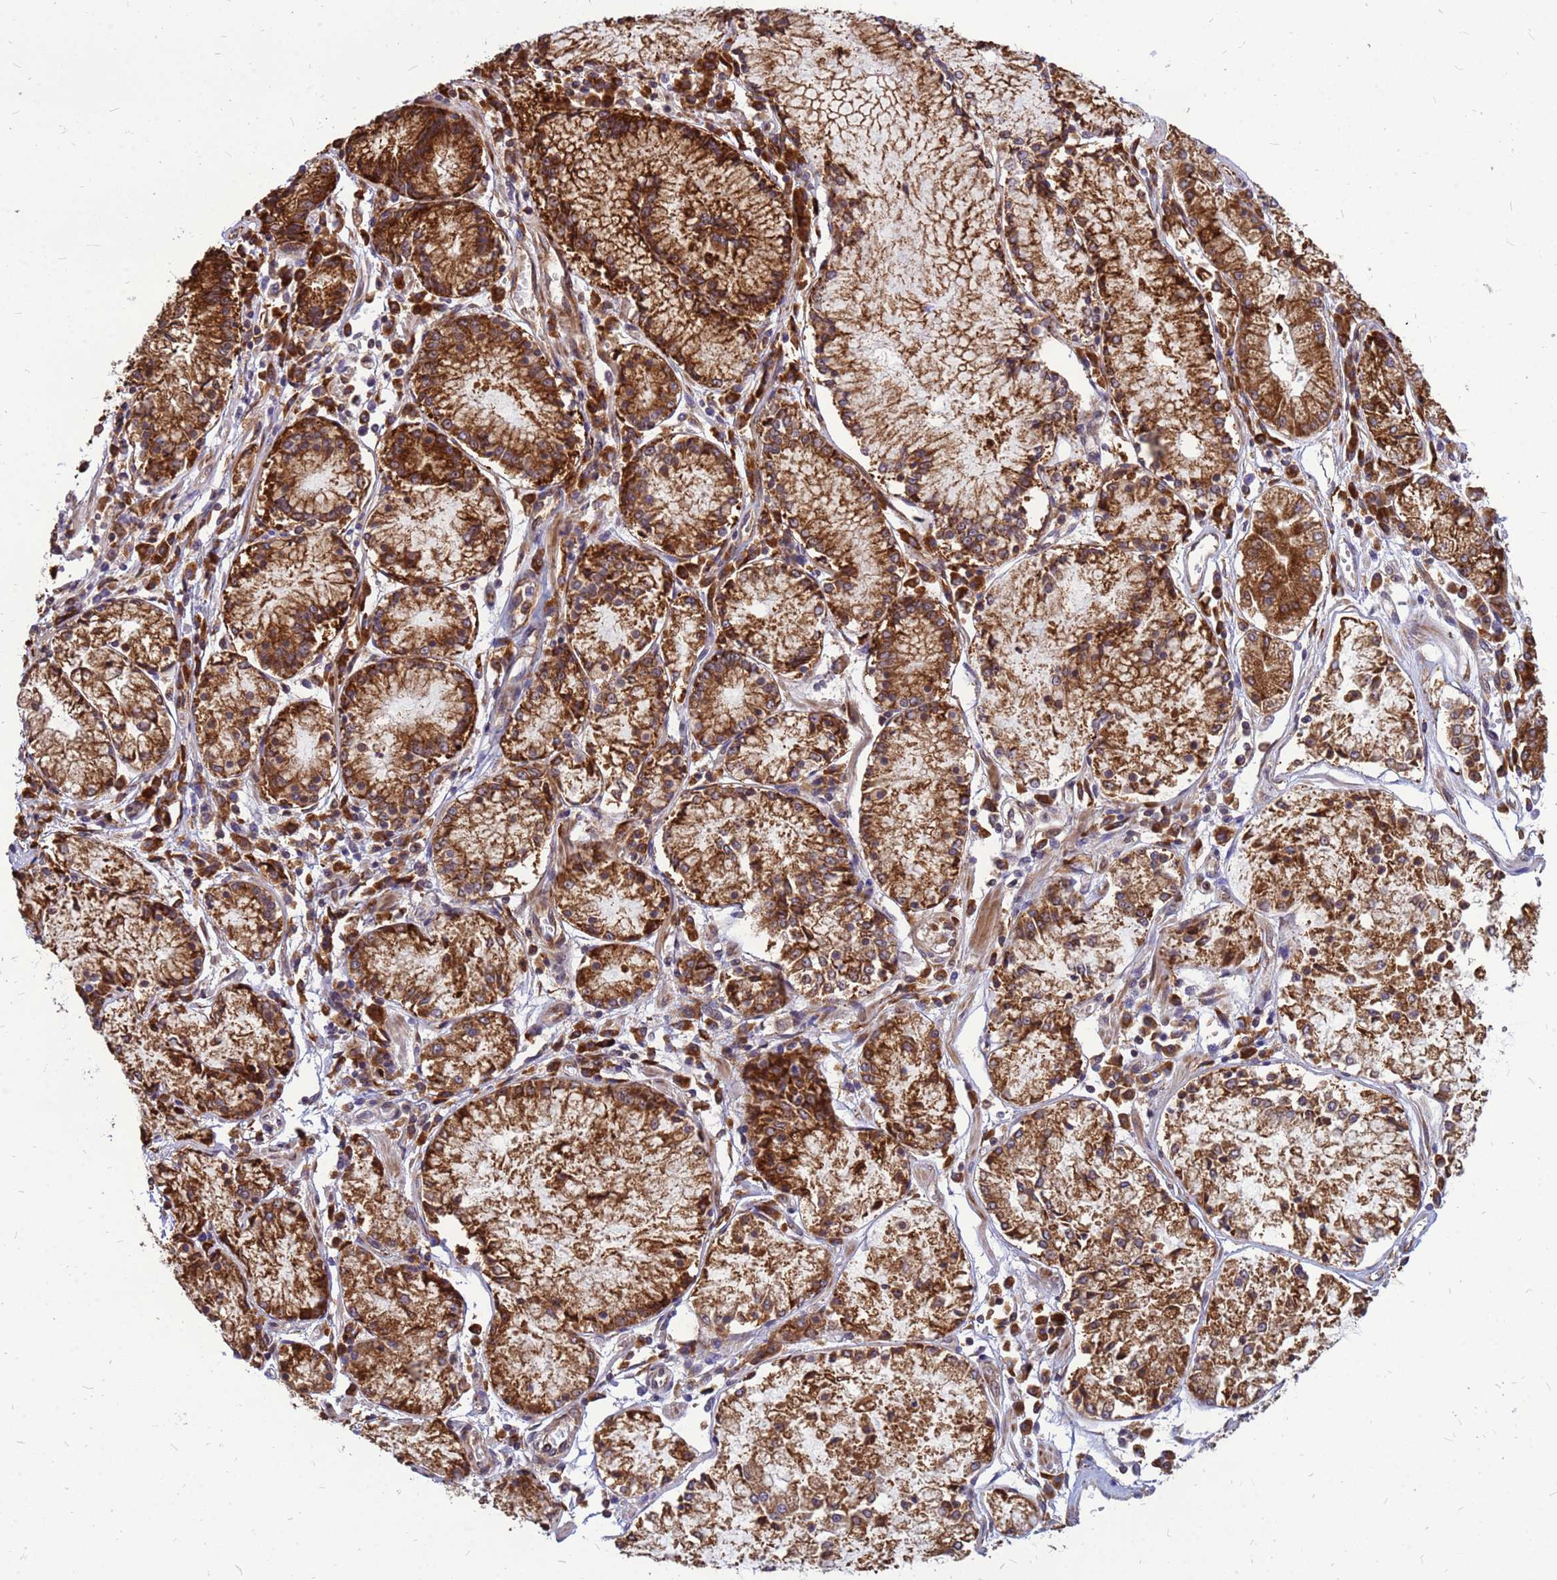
{"staining": {"intensity": "strong", "quantity": ">75%", "location": "cytoplasmic/membranous"}, "tissue": "stomach cancer", "cell_type": "Tumor cells", "image_type": "cancer", "snomed": [{"axis": "morphology", "description": "Adenocarcinoma, NOS"}, {"axis": "topography", "description": "Stomach"}], "caption": "Tumor cells reveal strong cytoplasmic/membranous positivity in about >75% of cells in stomach adenocarcinoma.", "gene": "RPL8", "patient": {"sex": "male", "age": 59}}